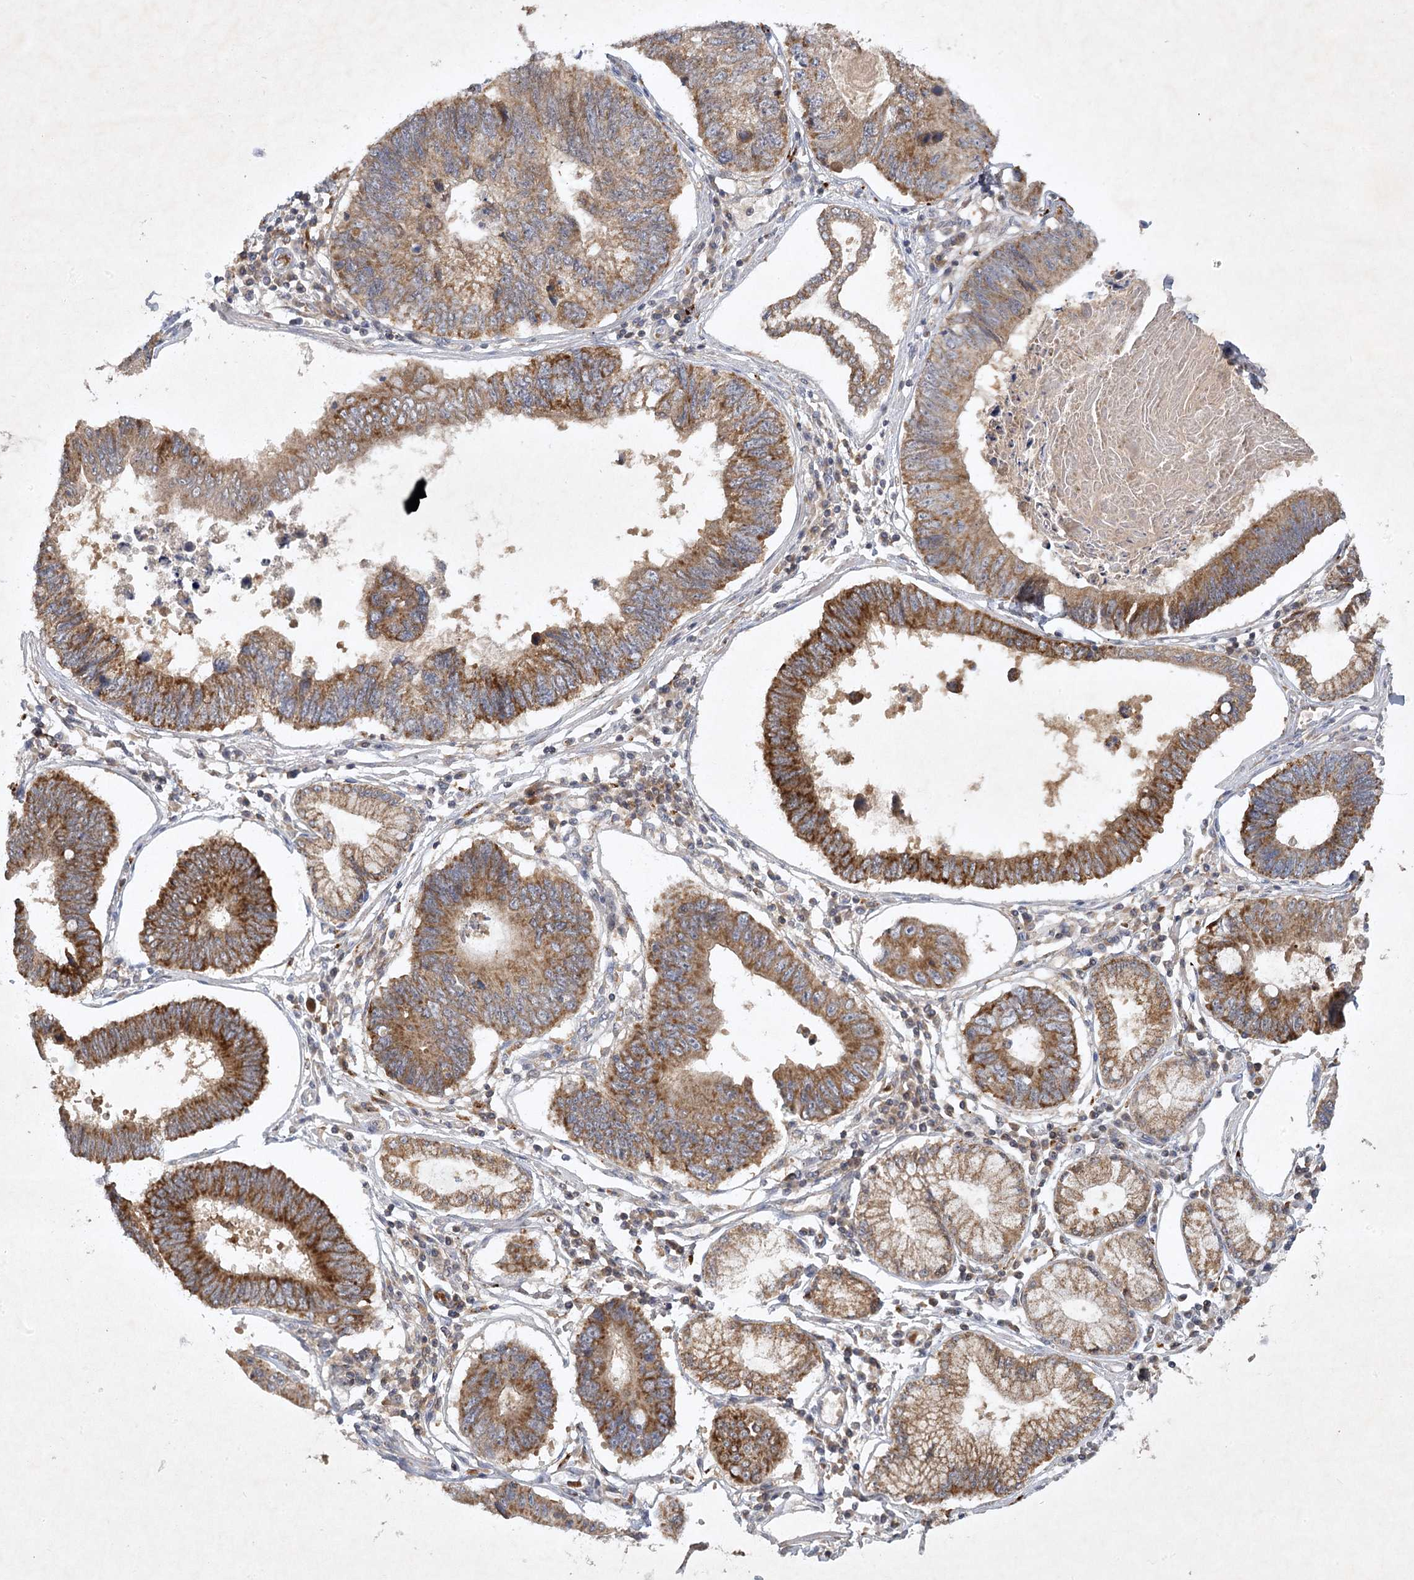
{"staining": {"intensity": "moderate", "quantity": ">75%", "location": "cytoplasmic/membranous"}, "tissue": "stomach cancer", "cell_type": "Tumor cells", "image_type": "cancer", "snomed": [{"axis": "morphology", "description": "Adenocarcinoma, NOS"}, {"axis": "topography", "description": "Stomach"}], "caption": "The photomicrograph shows a brown stain indicating the presence of a protein in the cytoplasmic/membranous of tumor cells in stomach cancer. (brown staining indicates protein expression, while blue staining denotes nuclei).", "gene": "PYROXD2", "patient": {"sex": "male", "age": 59}}